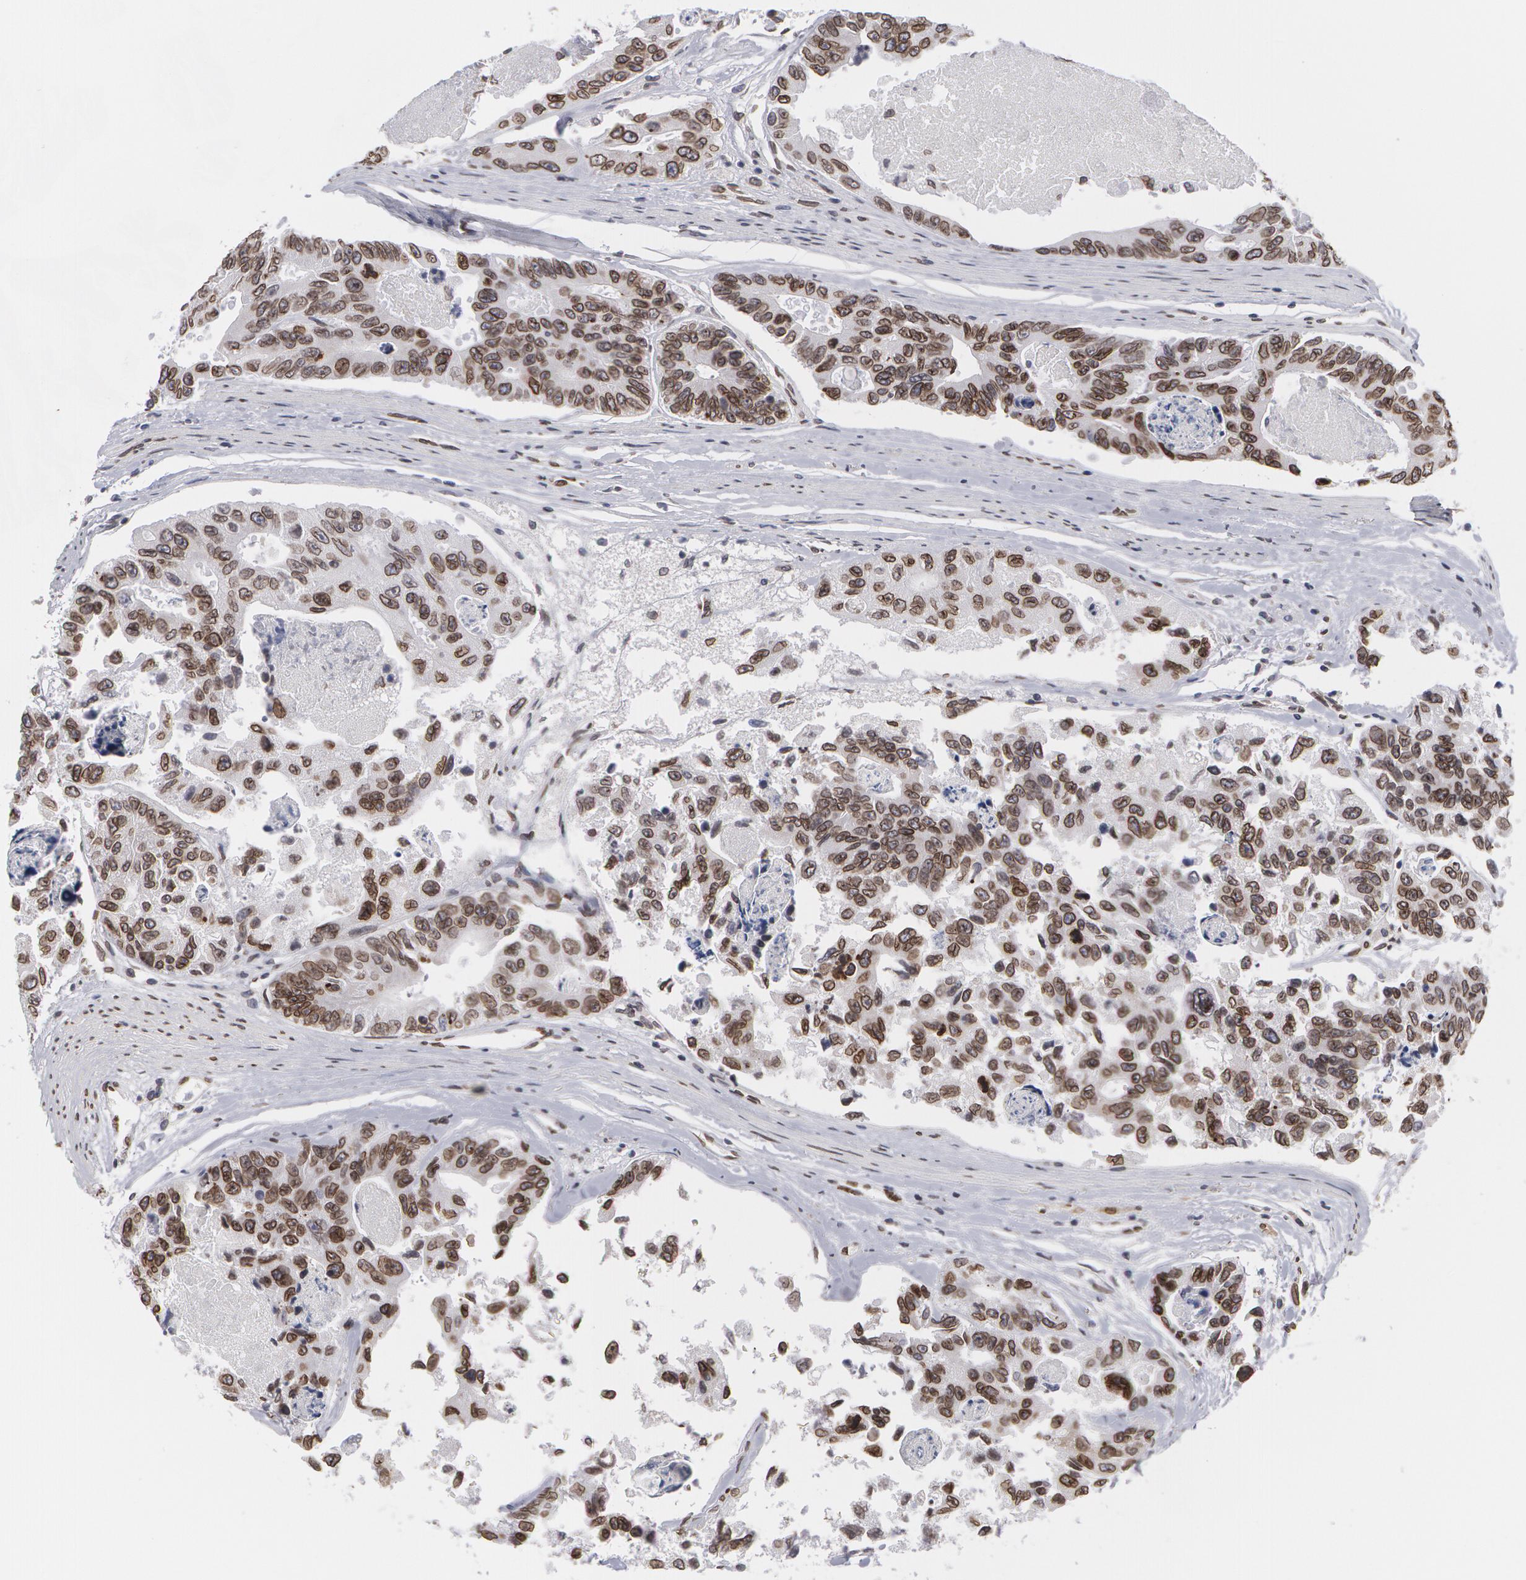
{"staining": {"intensity": "moderate", "quantity": ">75%", "location": "nuclear"}, "tissue": "colorectal cancer", "cell_type": "Tumor cells", "image_type": "cancer", "snomed": [{"axis": "morphology", "description": "Adenocarcinoma, NOS"}, {"axis": "topography", "description": "Colon"}], "caption": "This is an image of immunohistochemistry staining of colorectal adenocarcinoma, which shows moderate expression in the nuclear of tumor cells.", "gene": "EMD", "patient": {"sex": "female", "age": 86}}